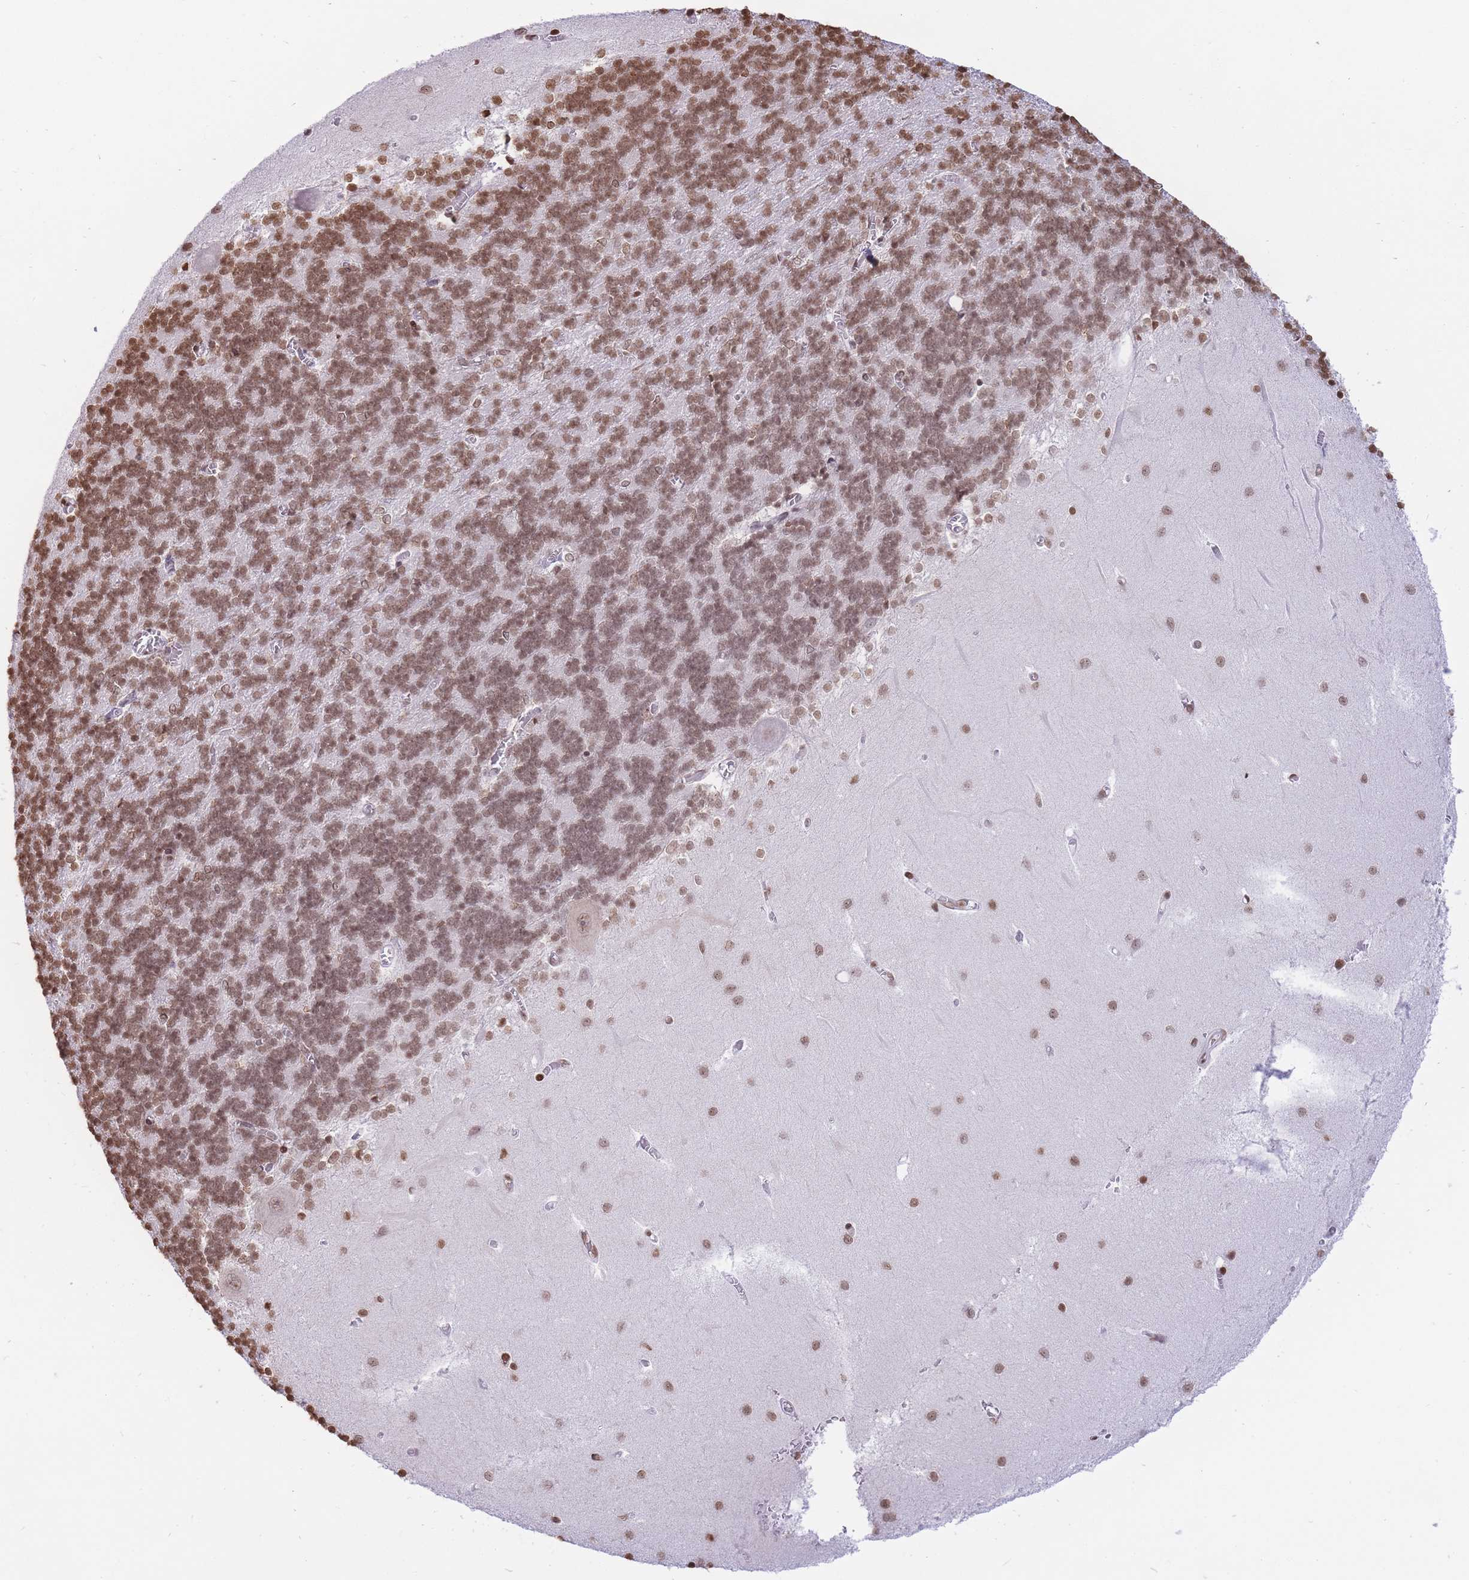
{"staining": {"intensity": "moderate", "quantity": ">75%", "location": "nuclear"}, "tissue": "cerebellum", "cell_type": "Cells in granular layer", "image_type": "normal", "snomed": [{"axis": "morphology", "description": "Normal tissue, NOS"}, {"axis": "topography", "description": "Cerebellum"}], "caption": "An image of cerebellum stained for a protein displays moderate nuclear brown staining in cells in granular layer. Using DAB (brown) and hematoxylin (blue) stains, captured at high magnification using brightfield microscopy.", "gene": "SHISAL1", "patient": {"sex": "male", "age": 37}}